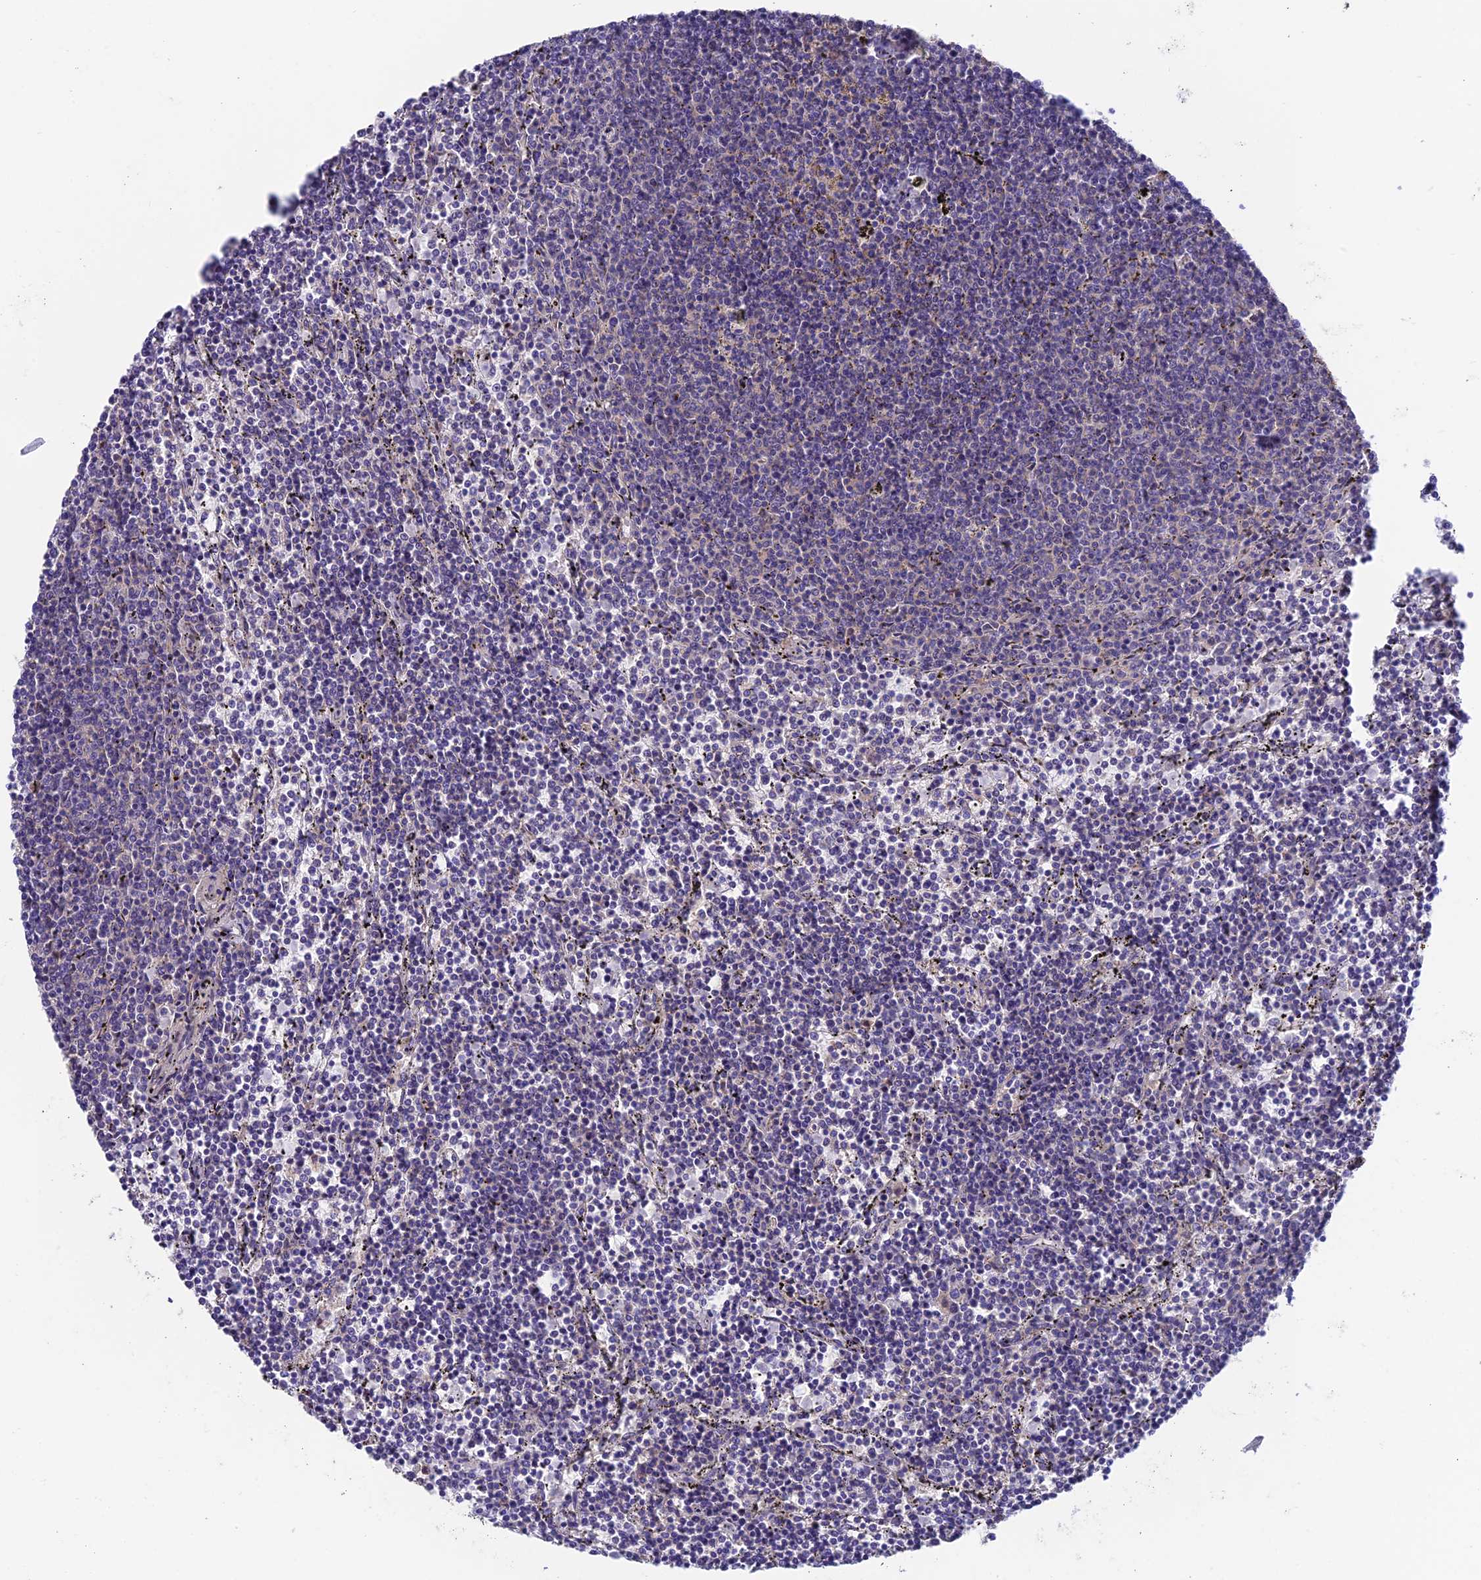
{"staining": {"intensity": "negative", "quantity": "none", "location": "none"}, "tissue": "lymphoma", "cell_type": "Tumor cells", "image_type": "cancer", "snomed": [{"axis": "morphology", "description": "Malignant lymphoma, non-Hodgkin's type, Low grade"}, {"axis": "topography", "description": "Spleen"}], "caption": "An immunohistochemistry (IHC) image of lymphoma is shown. There is no staining in tumor cells of lymphoma.", "gene": "DUSP29", "patient": {"sex": "female", "age": 50}}